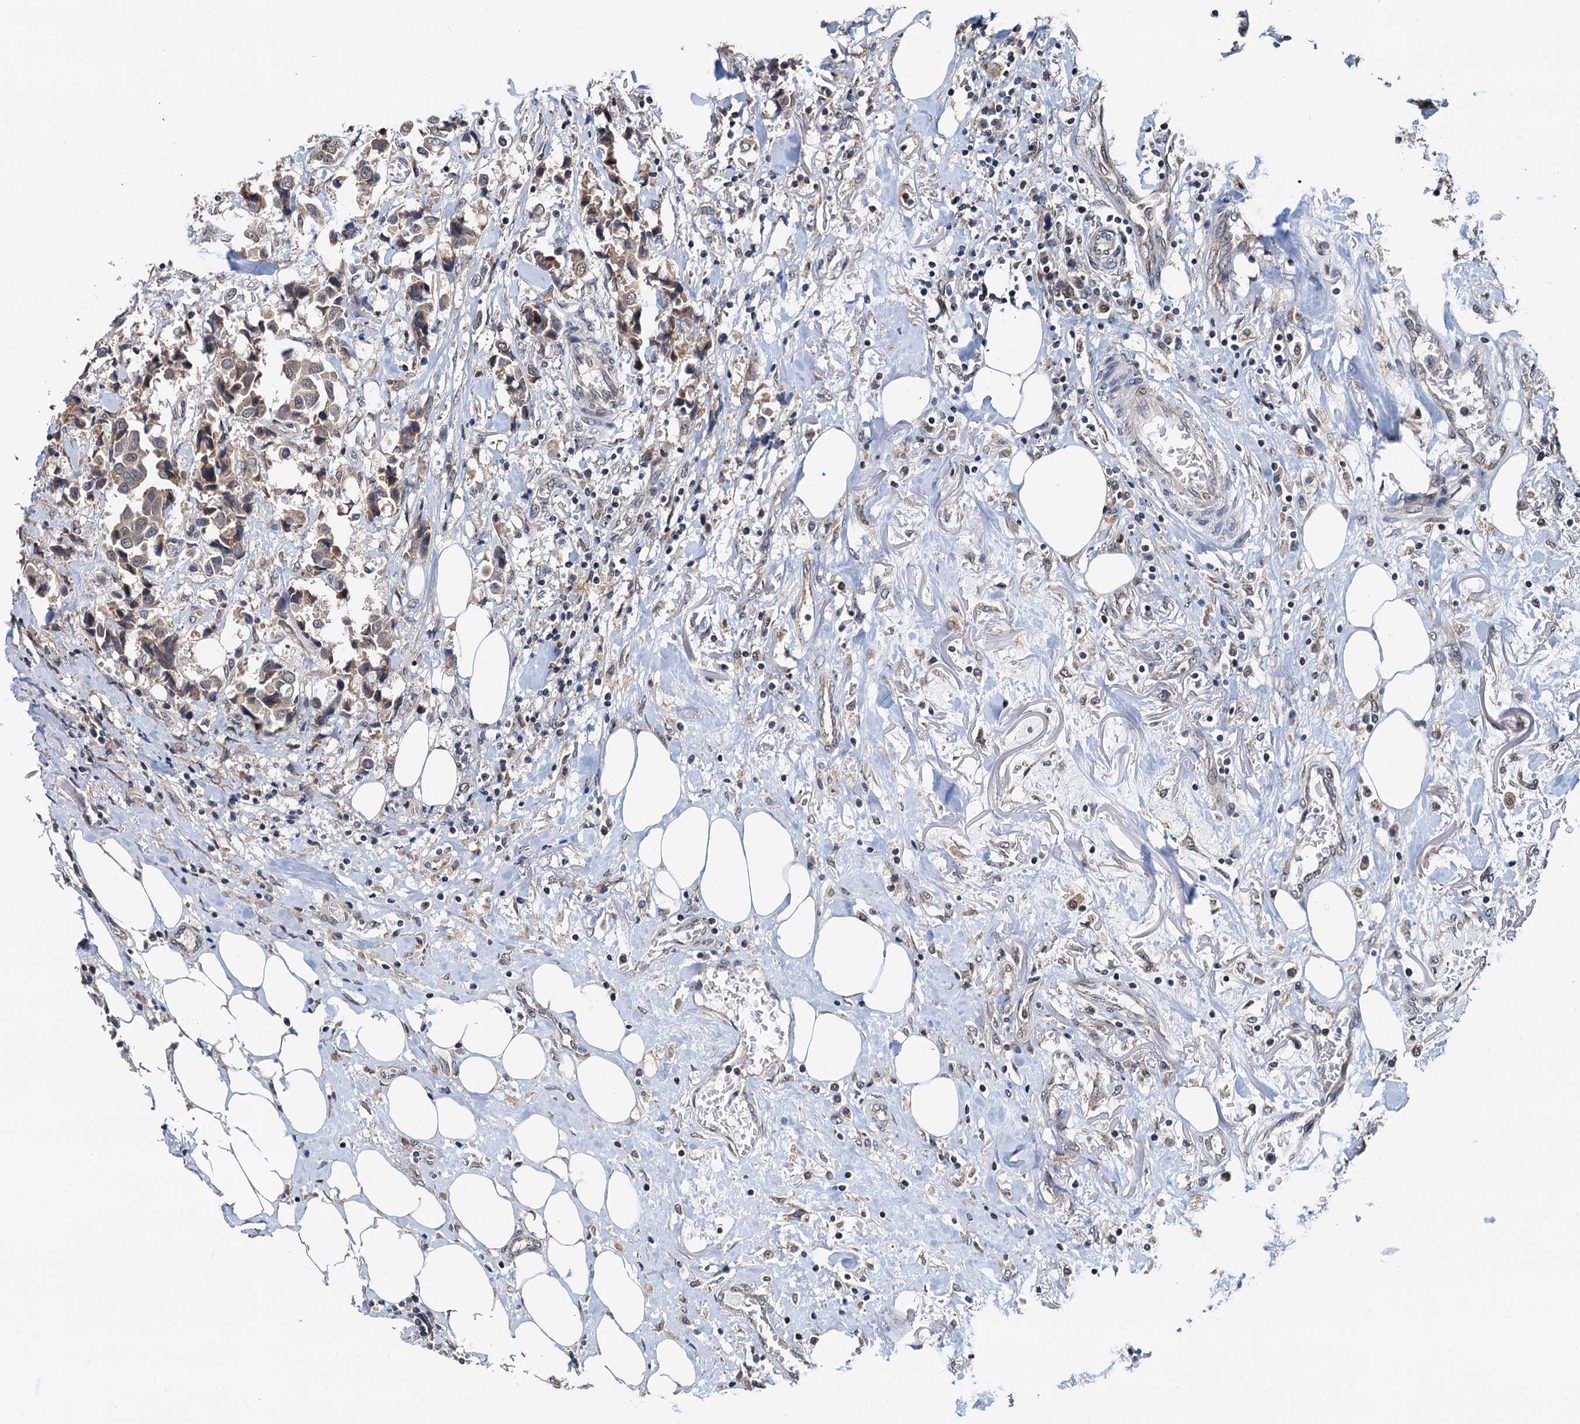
{"staining": {"intensity": "weak", "quantity": ">75%", "location": "cytoplasmic/membranous"}, "tissue": "breast cancer", "cell_type": "Tumor cells", "image_type": "cancer", "snomed": [{"axis": "morphology", "description": "Duct carcinoma"}, {"axis": "topography", "description": "Breast"}], "caption": "Immunohistochemical staining of human infiltrating ductal carcinoma (breast) shows low levels of weak cytoplasmic/membranous protein positivity in about >75% of tumor cells. (DAB (3,3'-diaminobenzidine) IHC, brown staining for protein, blue staining for nuclei).", "gene": "MCMBP", "patient": {"sex": "female", "age": 80}}